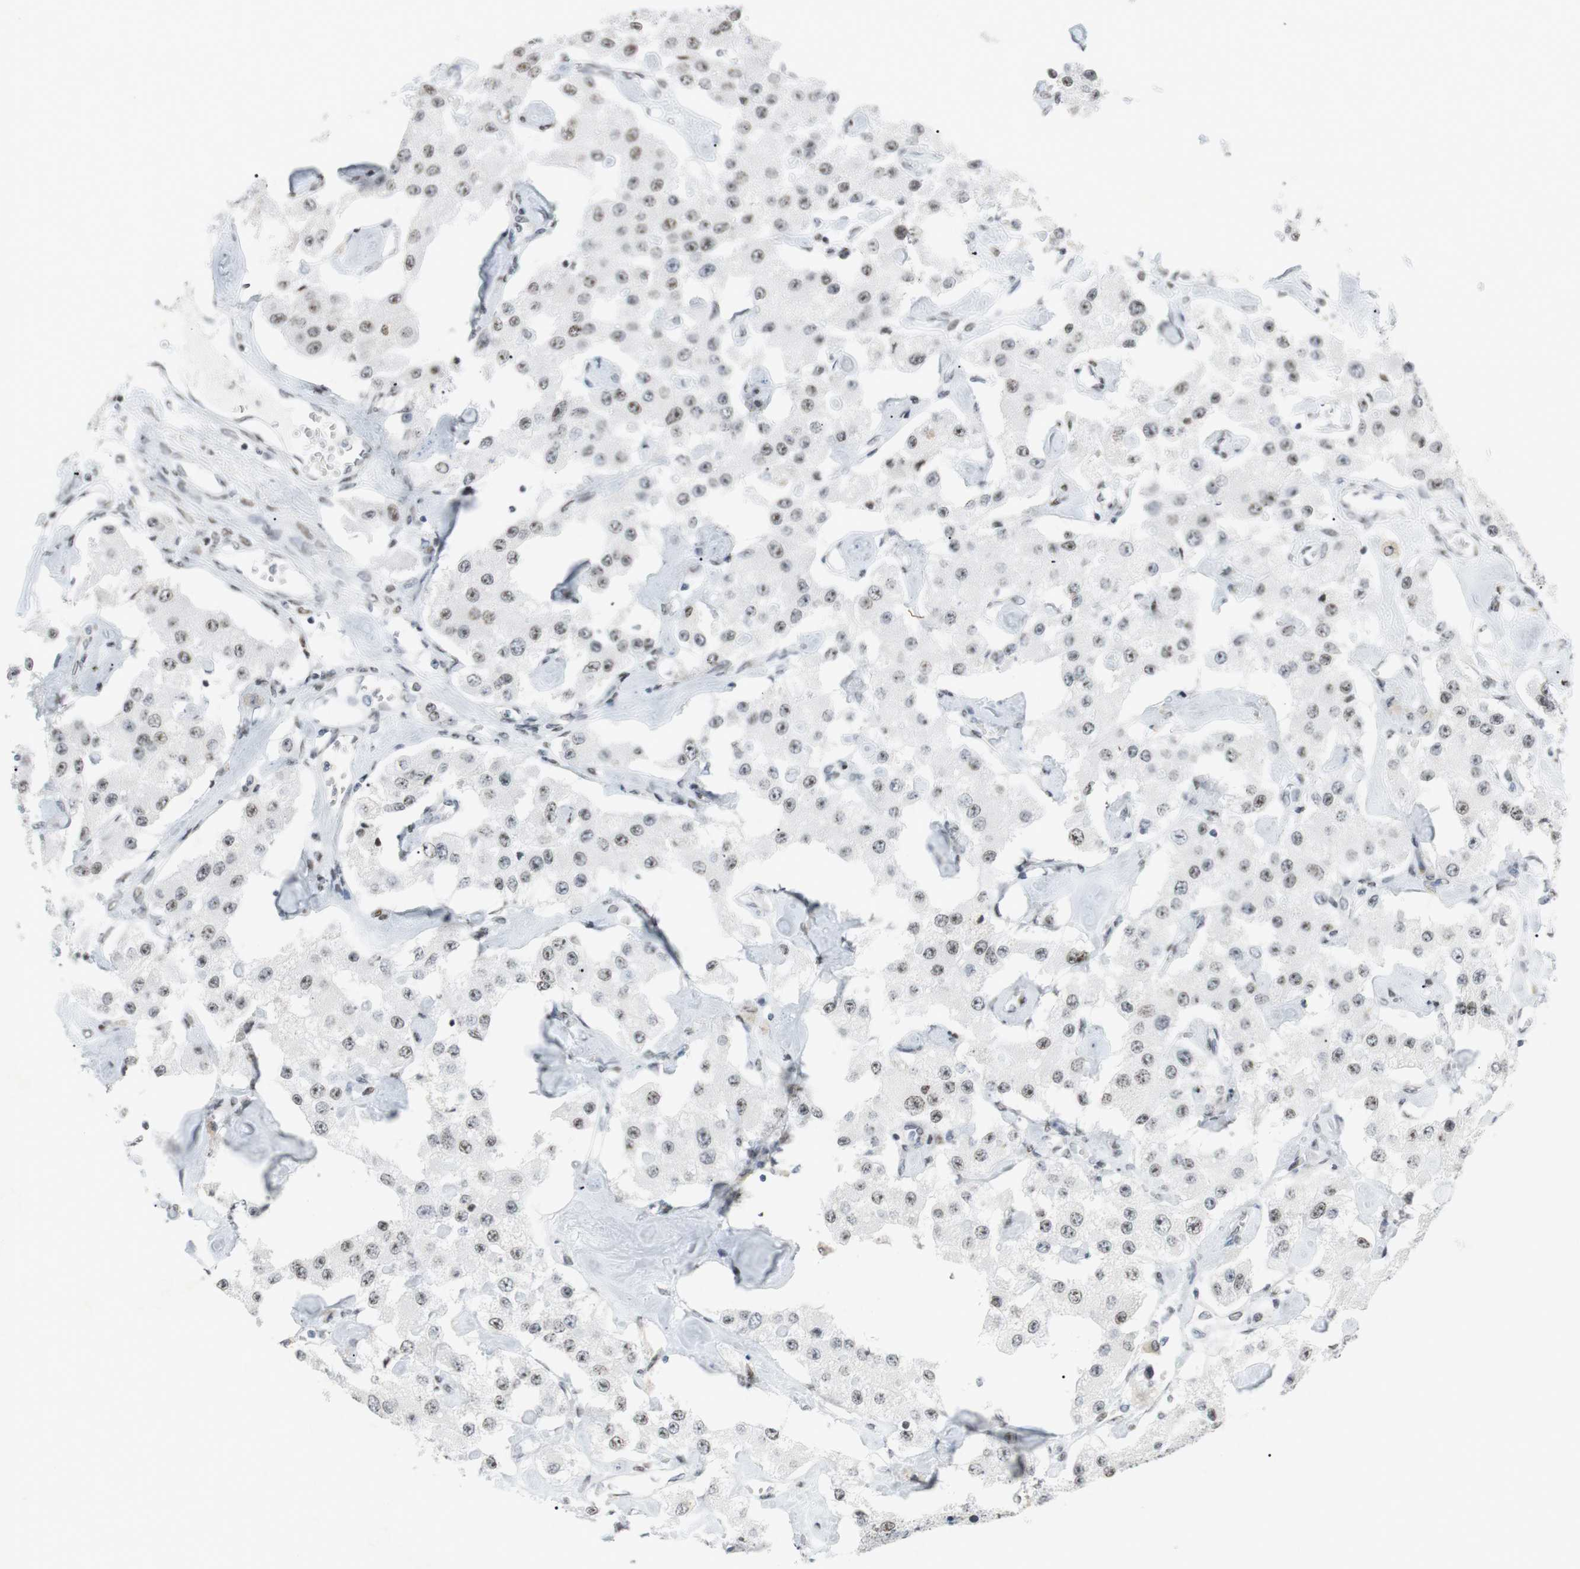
{"staining": {"intensity": "weak", "quantity": ">75%", "location": "nuclear"}, "tissue": "carcinoid", "cell_type": "Tumor cells", "image_type": "cancer", "snomed": [{"axis": "morphology", "description": "Carcinoid, malignant, NOS"}, {"axis": "topography", "description": "Pancreas"}], "caption": "Human malignant carcinoid stained for a protein (brown) shows weak nuclear positive staining in approximately >75% of tumor cells.", "gene": "BMI1", "patient": {"sex": "male", "age": 41}}